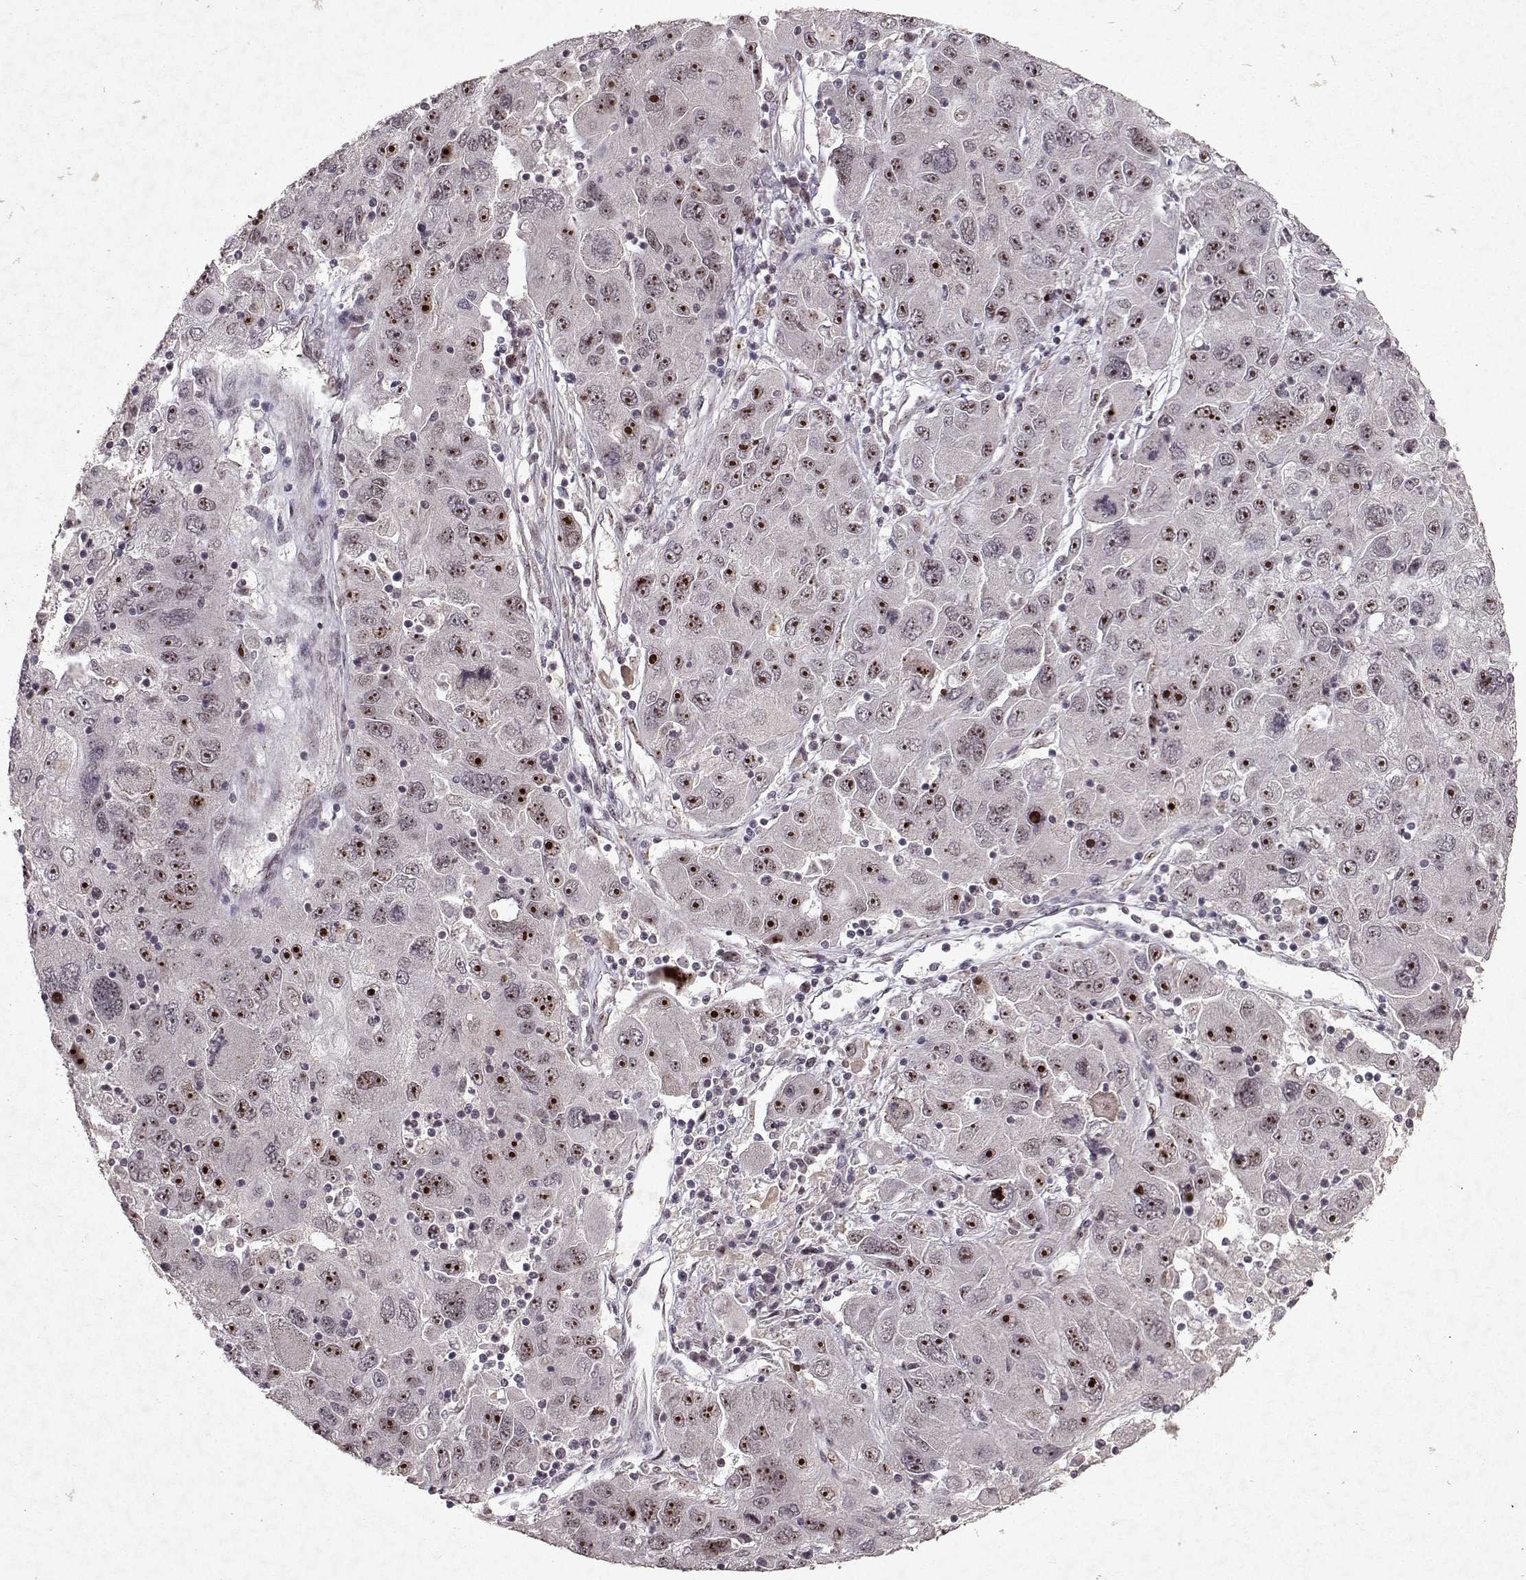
{"staining": {"intensity": "strong", "quantity": "25%-75%", "location": "nuclear"}, "tissue": "stomach cancer", "cell_type": "Tumor cells", "image_type": "cancer", "snomed": [{"axis": "morphology", "description": "Adenocarcinoma, NOS"}, {"axis": "topography", "description": "Stomach"}], "caption": "Immunohistochemistry of human stomach adenocarcinoma reveals high levels of strong nuclear staining in approximately 25%-75% of tumor cells. (DAB IHC with brightfield microscopy, high magnification).", "gene": "DDX56", "patient": {"sex": "male", "age": 56}}